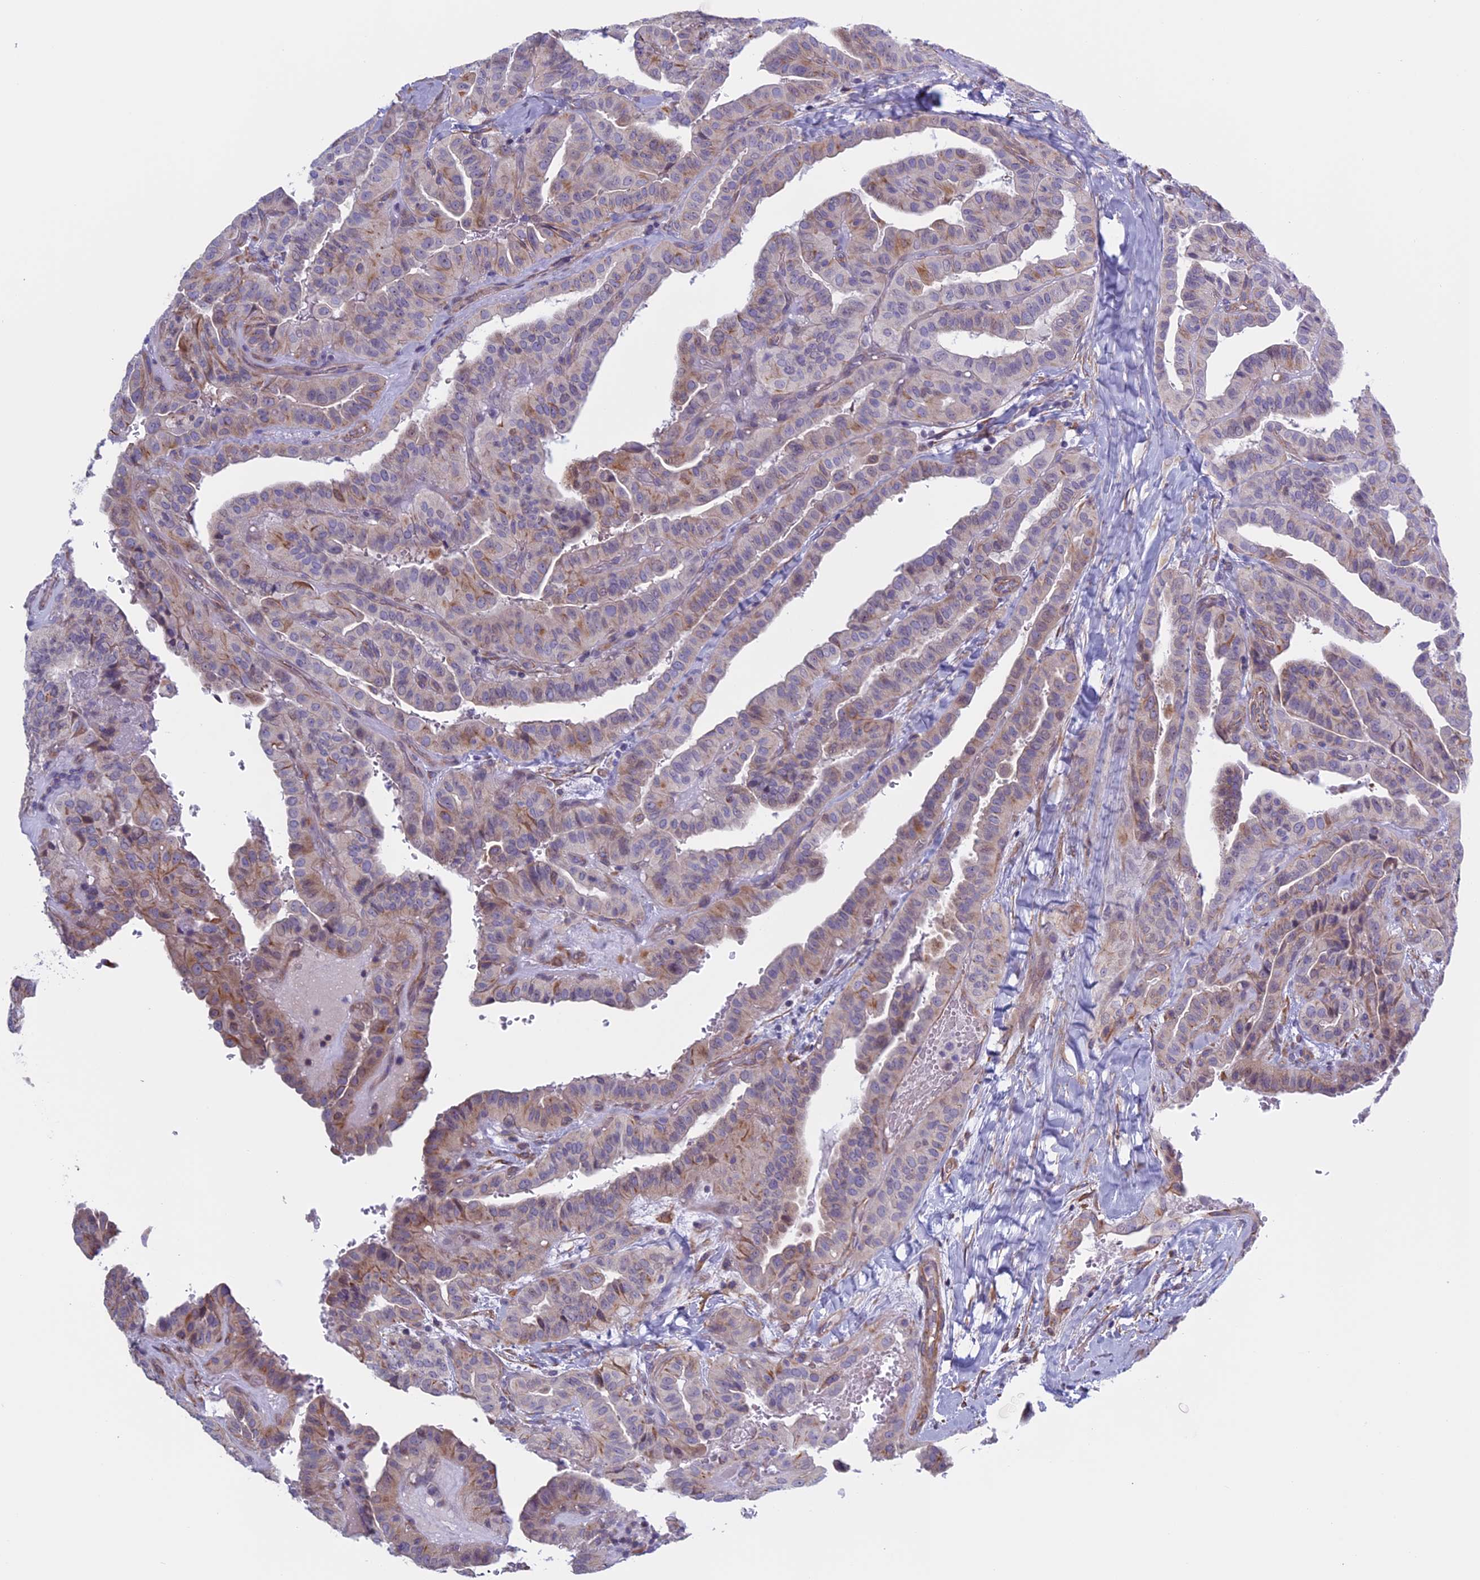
{"staining": {"intensity": "weak", "quantity": "25%-75%", "location": "cytoplasmic/membranous"}, "tissue": "thyroid cancer", "cell_type": "Tumor cells", "image_type": "cancer", "snomed": [{"axis": "morphology", "description": "Papillary adenocarcinoma, NOS"}, {"axis": "topography", "description": "Thyroid gland"}], "caption": "About 25%-75% of tumor cells in thyroid cancer display weak cytoplasmic/membranous protein expression as visualized by brown immunohistochemical staining.", "gene": "BCL2L10", "patient": {"sex": "male", "age": 77}}